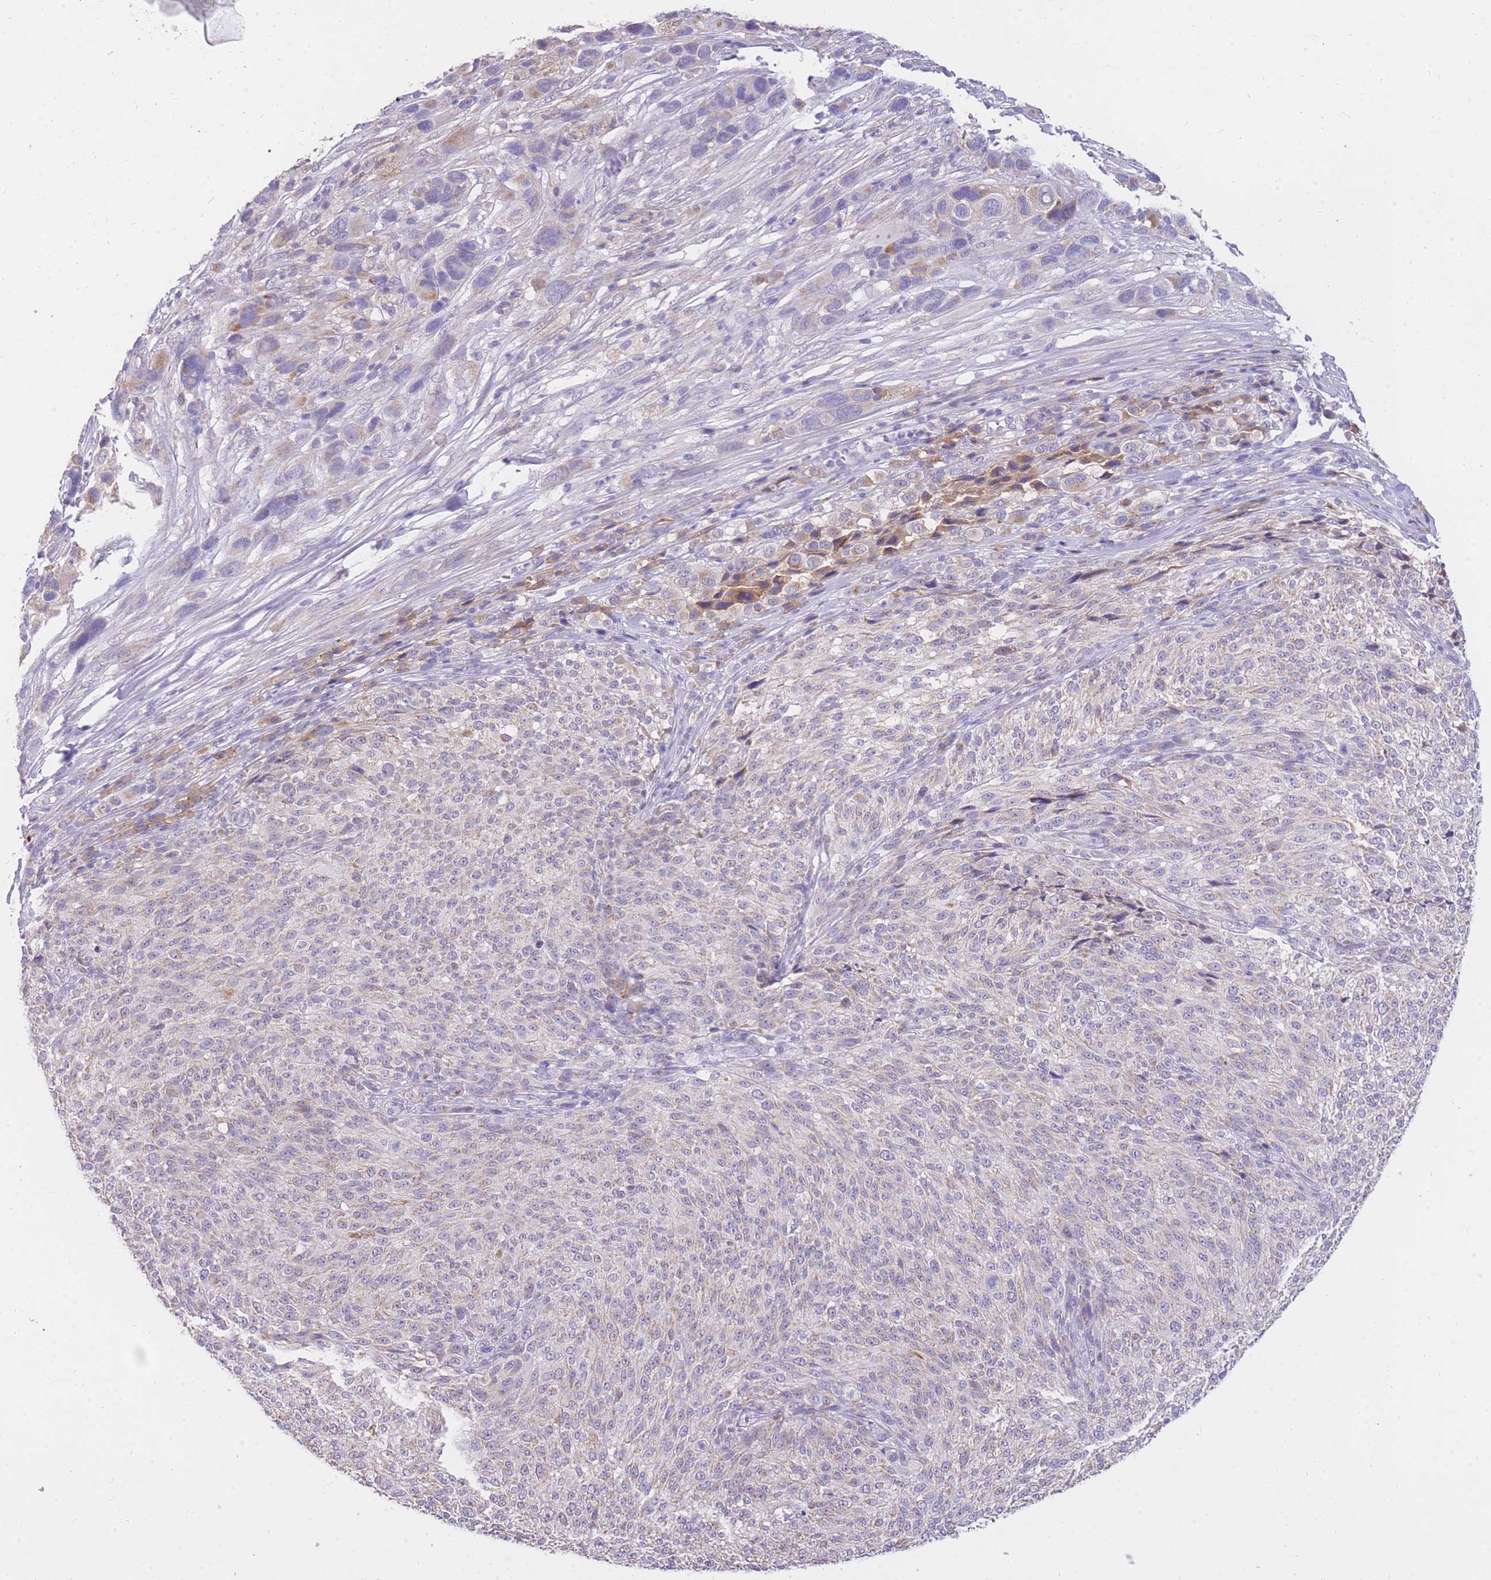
{"staining": {"intensity": "moderate", "quantity": "<25%", "location": "cytoplasmic/membranous"}, "tissue": "melanoma", "cell_type": "Tumor cells", "image_type": "cancer", "snomed": [{"axis": "morphology", "description": "Malignant melanoma, NOS"}, {"axis": "topography", "description": "Skin of trunk"}], "caption": "An image of human melanoma stained for a protein shows moderate cytoplasmic/membranous brown staining in tumor cells.", "gene": "C2orf88", "patient": {"sex": "male", "age": 71}}